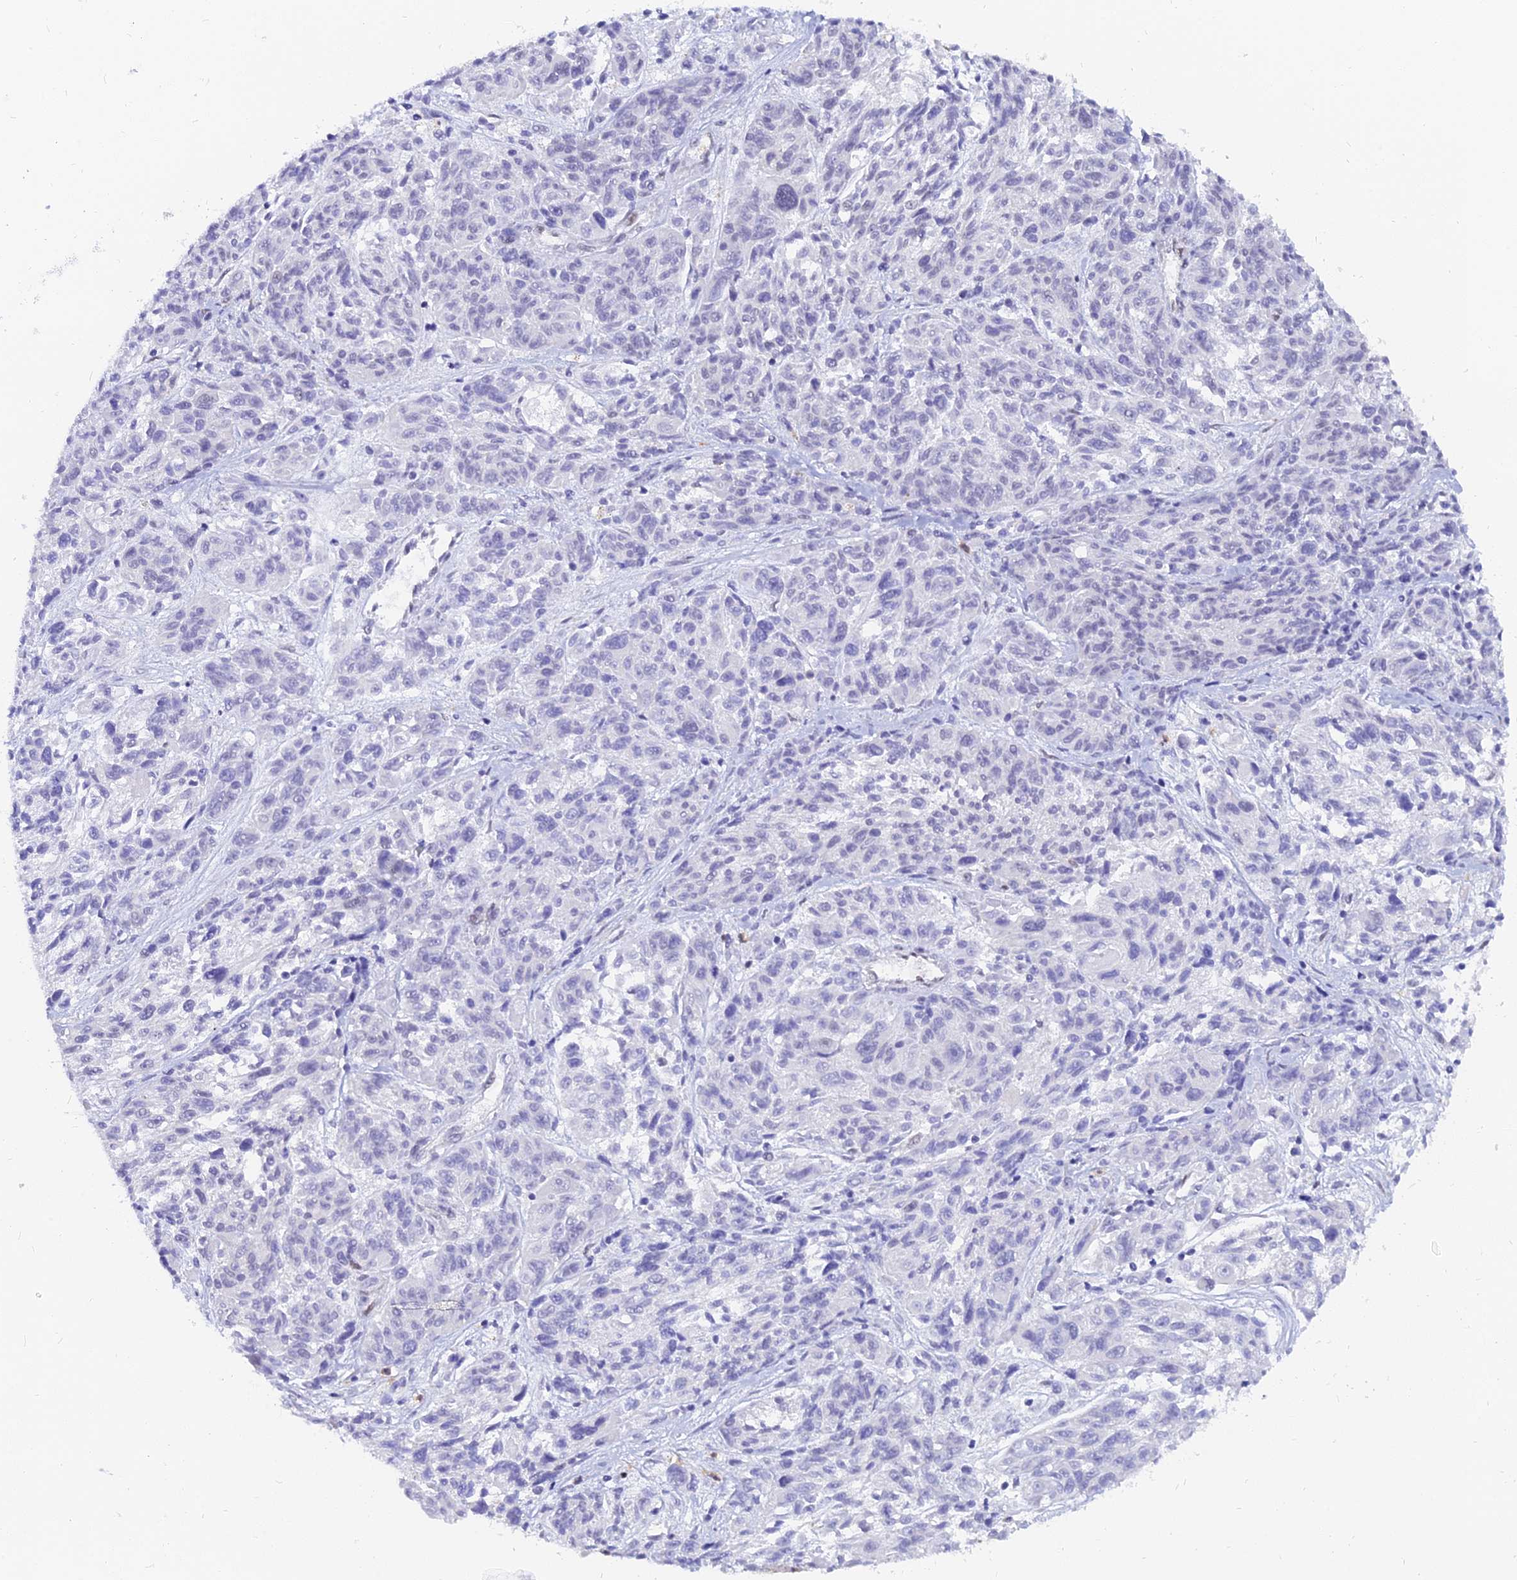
{"staining": {"intensity": "negative", "quantity": "none", "location": "none"}, "tissue": "melanoma", "cell_type": "Tumor cells", "image_type": "cancer", "snomed": [{"axis": "morphology", "description": "Malignant melanoma, NOS"}, {"axis": "topography", "description": "Skin"}], "caption": "An immunohistochemistry (IHC) image of malignant melanoma is shown. There is no staining in tumor cells of malignant melanoma.", "gene": "DPY30", "patient": {"sex": "male", "age": 53}}